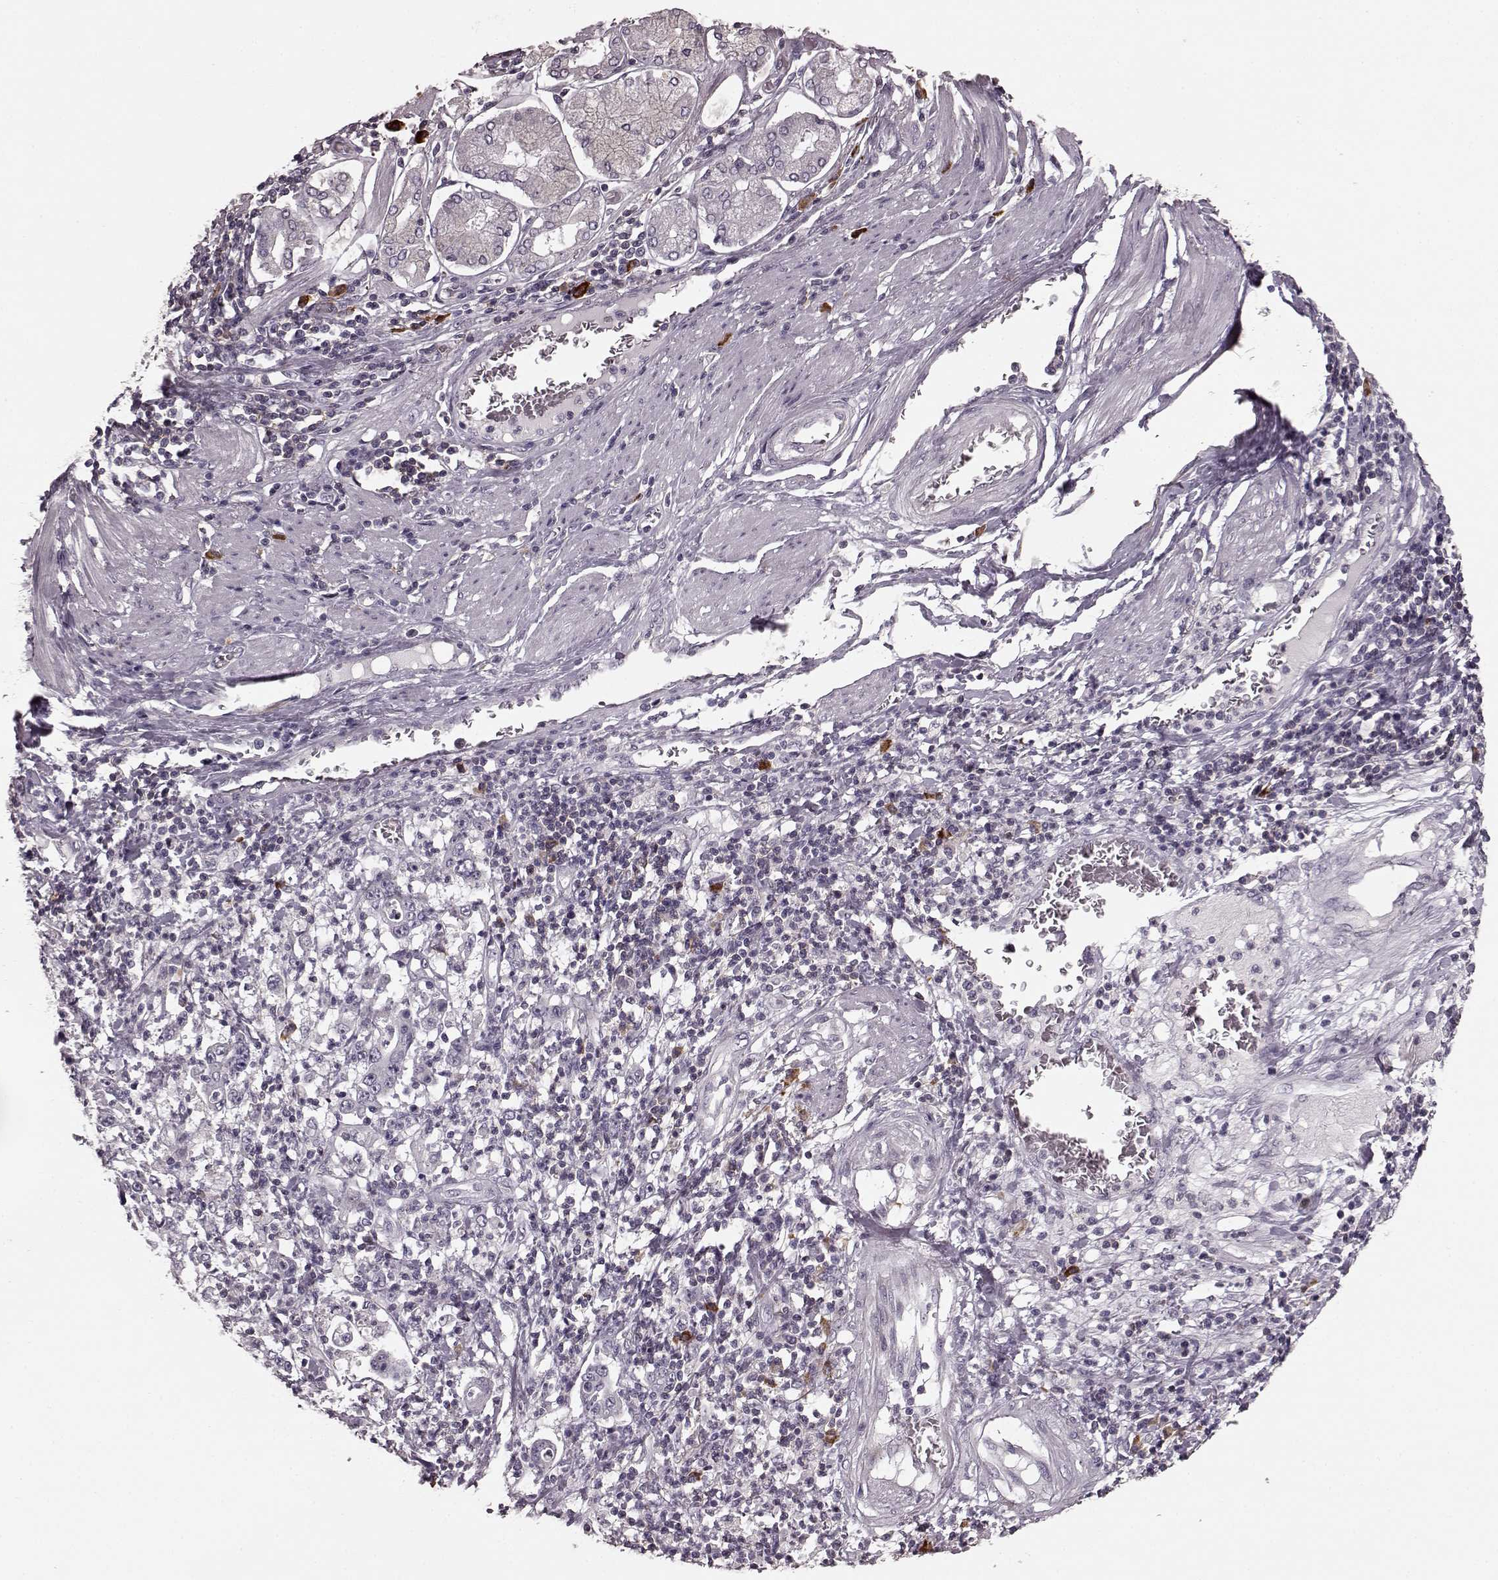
{"staining": {"intensity": "negative", "quantity": "none", "location": "none"}, "tissue": "stomach cancer", "cell_type": "Tumor cells", "image_type": "cancer", "snomed": [{"axis": "morphology", "description": "Adenocarcinoma, NOS"}, {"axis": "topography", "description": "Stomach, upper"}], "caption": "A high-resolution micrograph shows IHC staining of adenocarcinoma (stomach), which shows no significant positivity in tumor cells.", "gene": "CD28", "patient": {"sex": "male", "age": 68}}